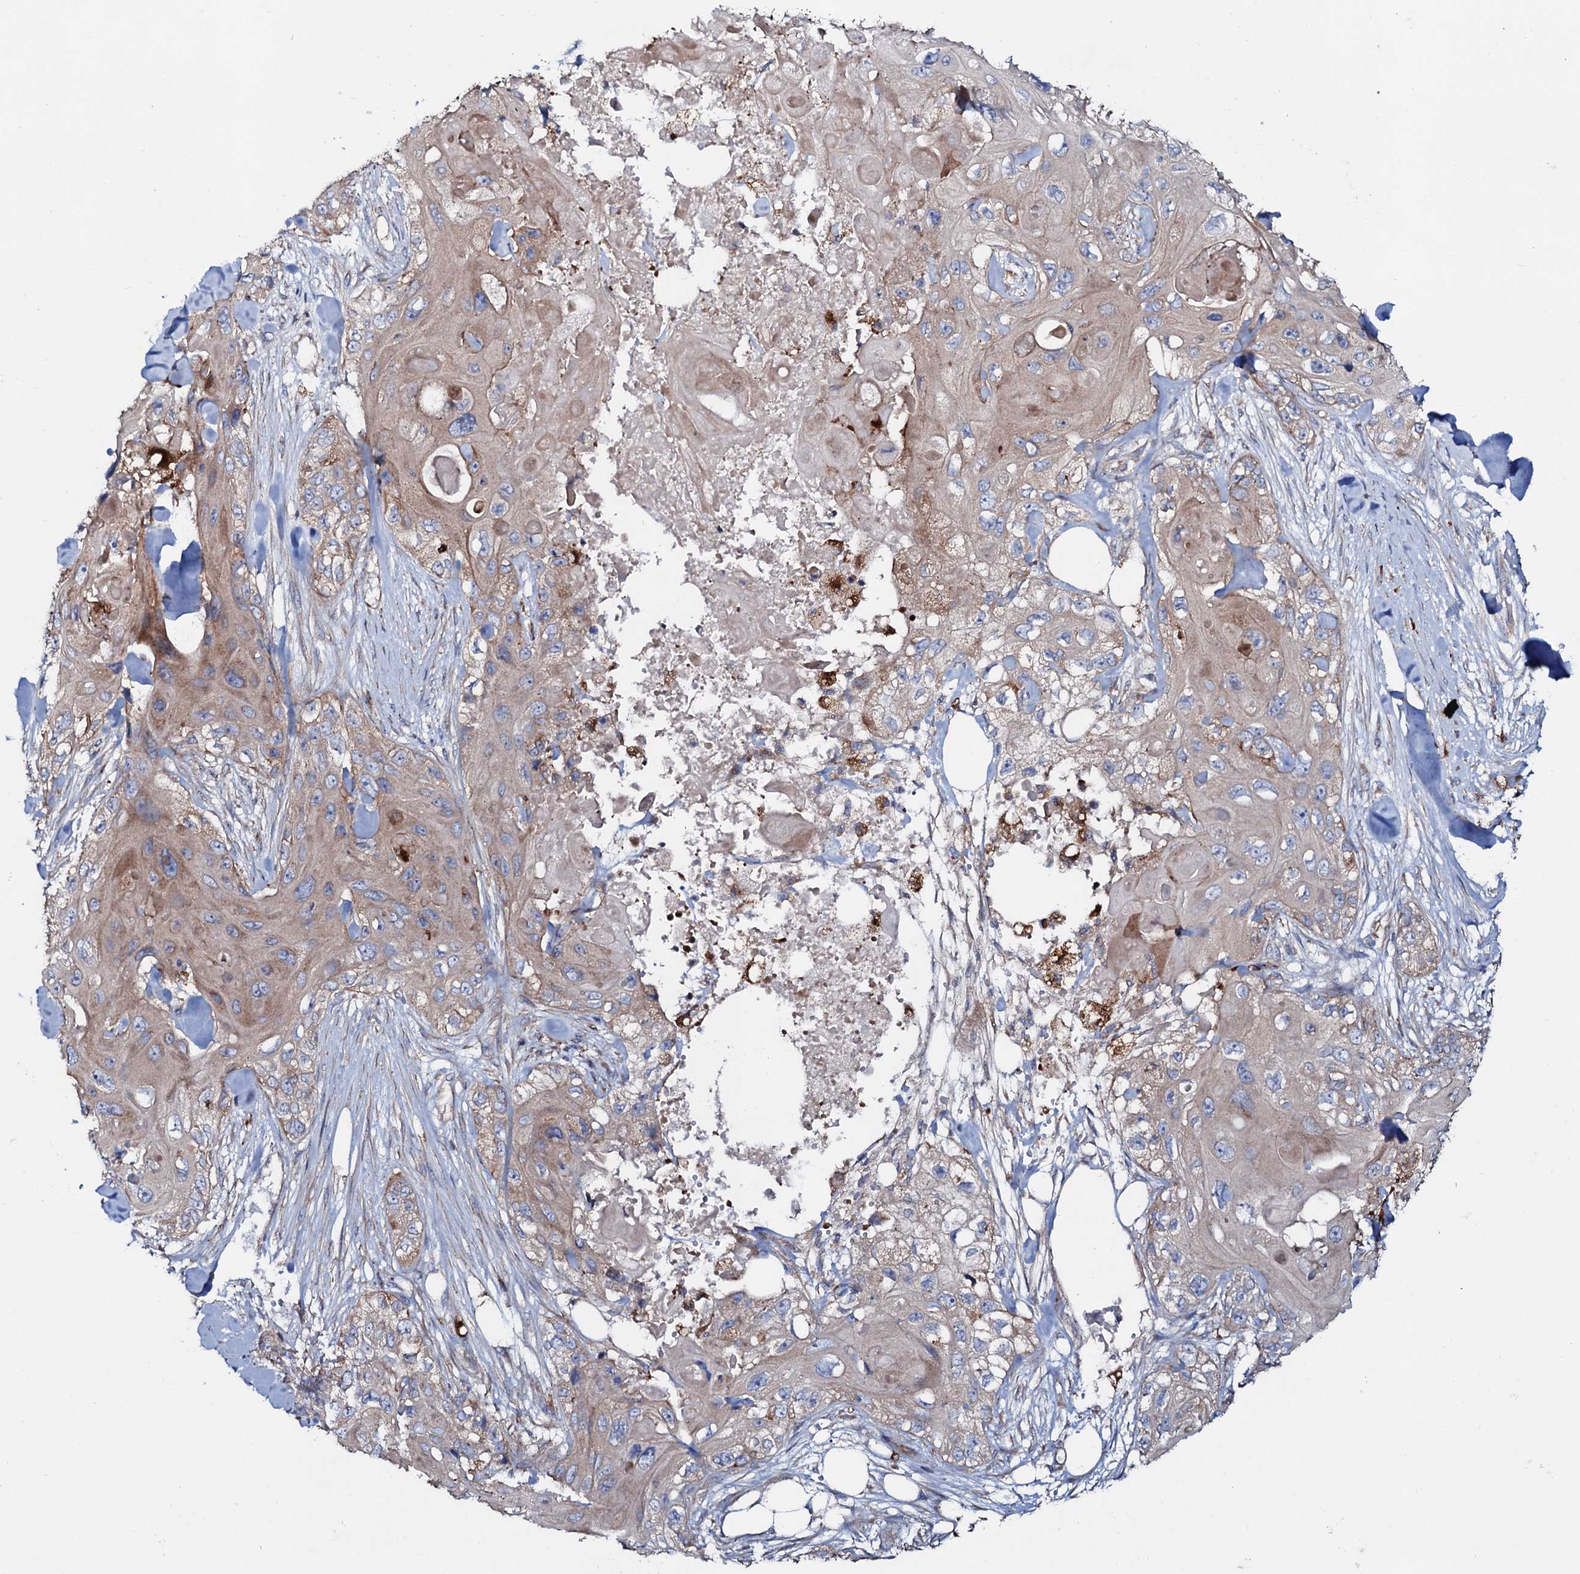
{"staining": {"intensity": "weak", "quantity": "25%-75%", "location": "cytoplasmic/membranous"}, "tissue": "skin cancer", "cell_type": "Tumor cells", "image_type": "cancer", "snomed": [{"axis": "morphology", "description": "Normal tissue, NOS"}, {"axis": "morphology", "description": "Squamous cell carcinoma, NOS"}, {"axis": "topography", "description": "Skin"}], "caption": "Skin squamous cell carcinoma tissue displays weak cytoplasmic/membranous positivity in about 25%-75% of tumor cells, visualized by immunohistochemistry.", "gene": "P2RX4", "patient": {"sex": "male", "age": 72}}